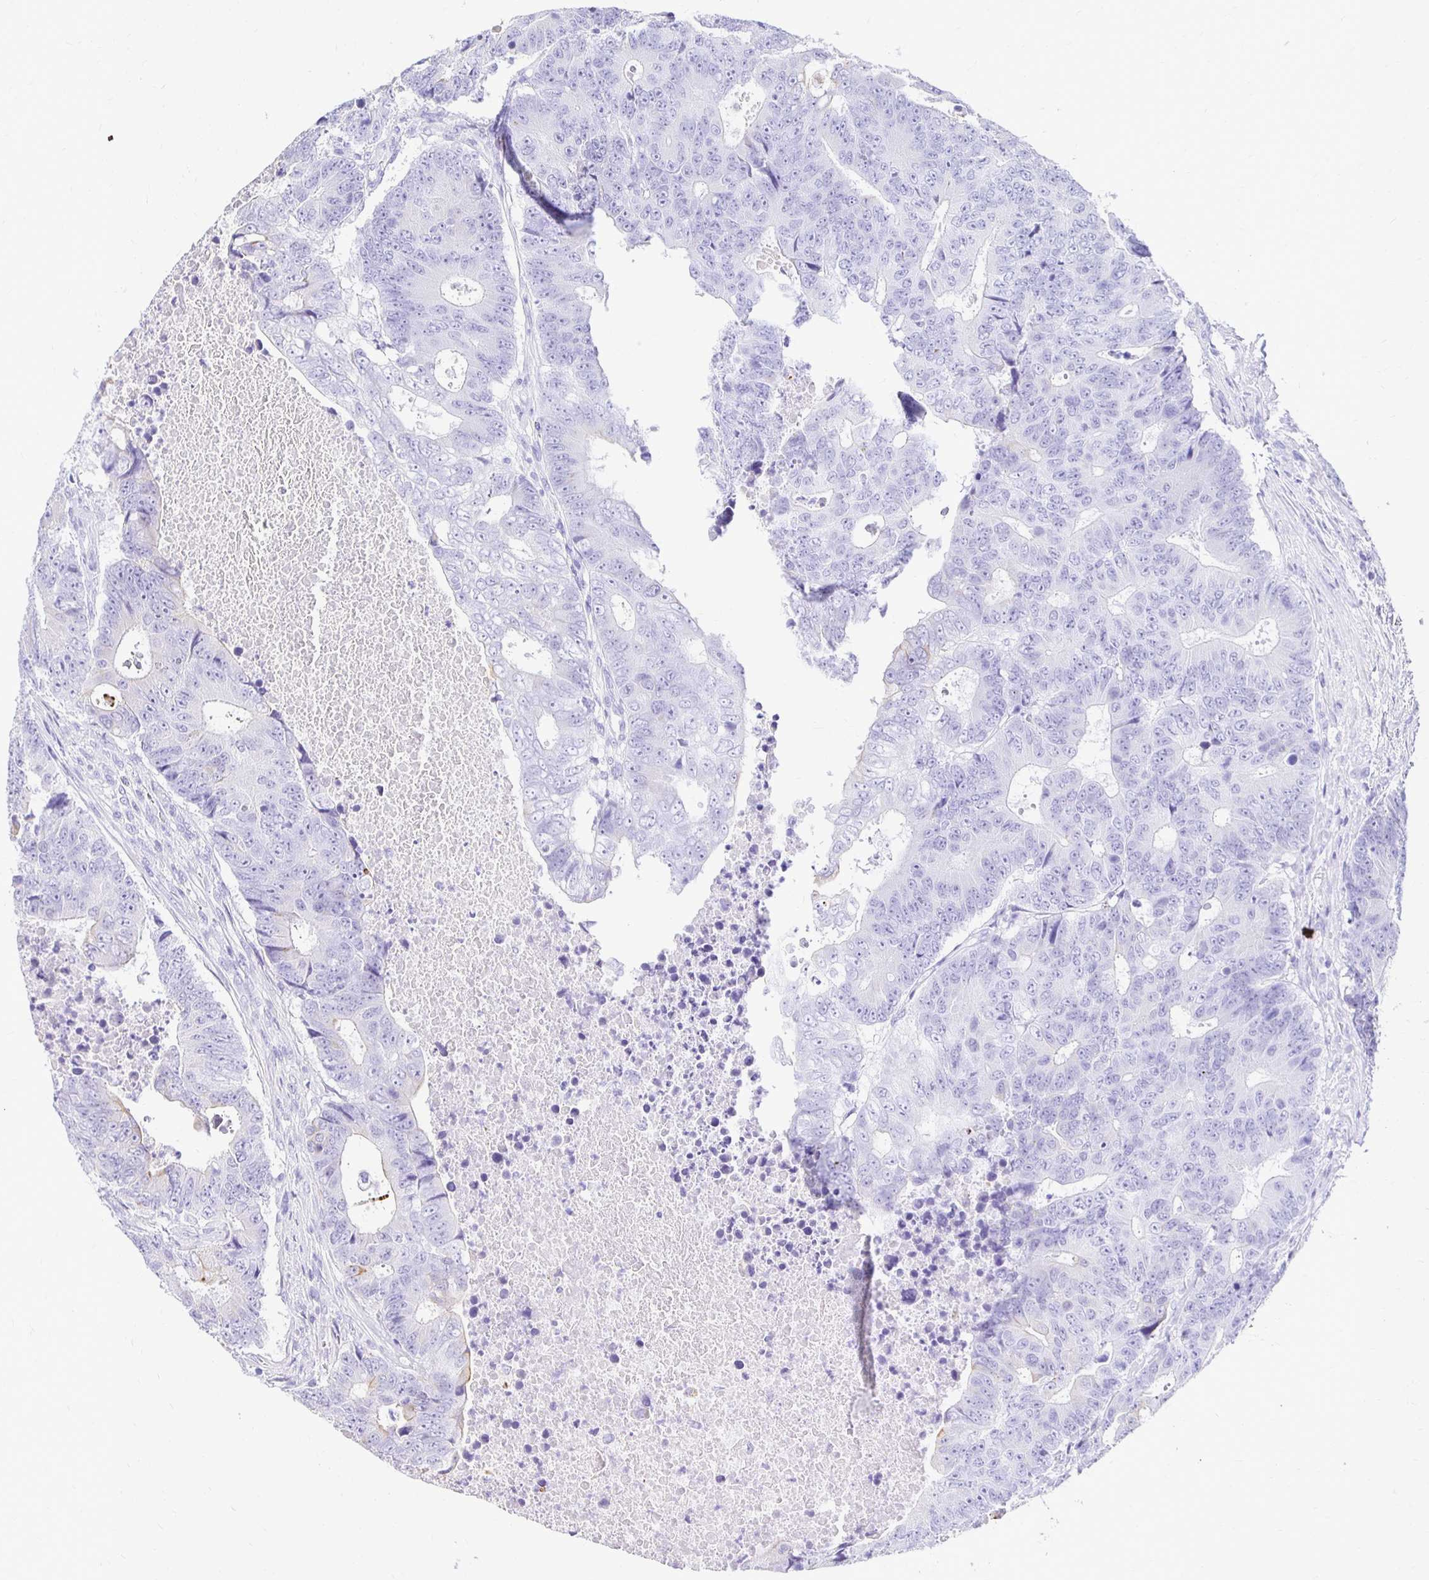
{"staining": {"intensity": "moderate", "quantity": "<25%", "location": "cytoplasmic/membranous"}, "tissue": "colorectal cancer", "cell_type": "Tumor cells", "image_type": "cancer", "snomed": [{"axis": "morphology", "description": "Adenocarcinoma, NOS"}, {"axis": "topography", "description": "Colon"}], "caption": "High-magnification brightfield microscopy of colorectal cancer stained with DAB (3,3'-diaminobenzidine) (brown) and counterstained with hematoxylin (blue). tumor cells exhibit moderate cytoplasmic/membranous staining is seen in approximately<25% of cells.", "gene": "TAF1D", "patient": {"sex": "female", "age": 48}}